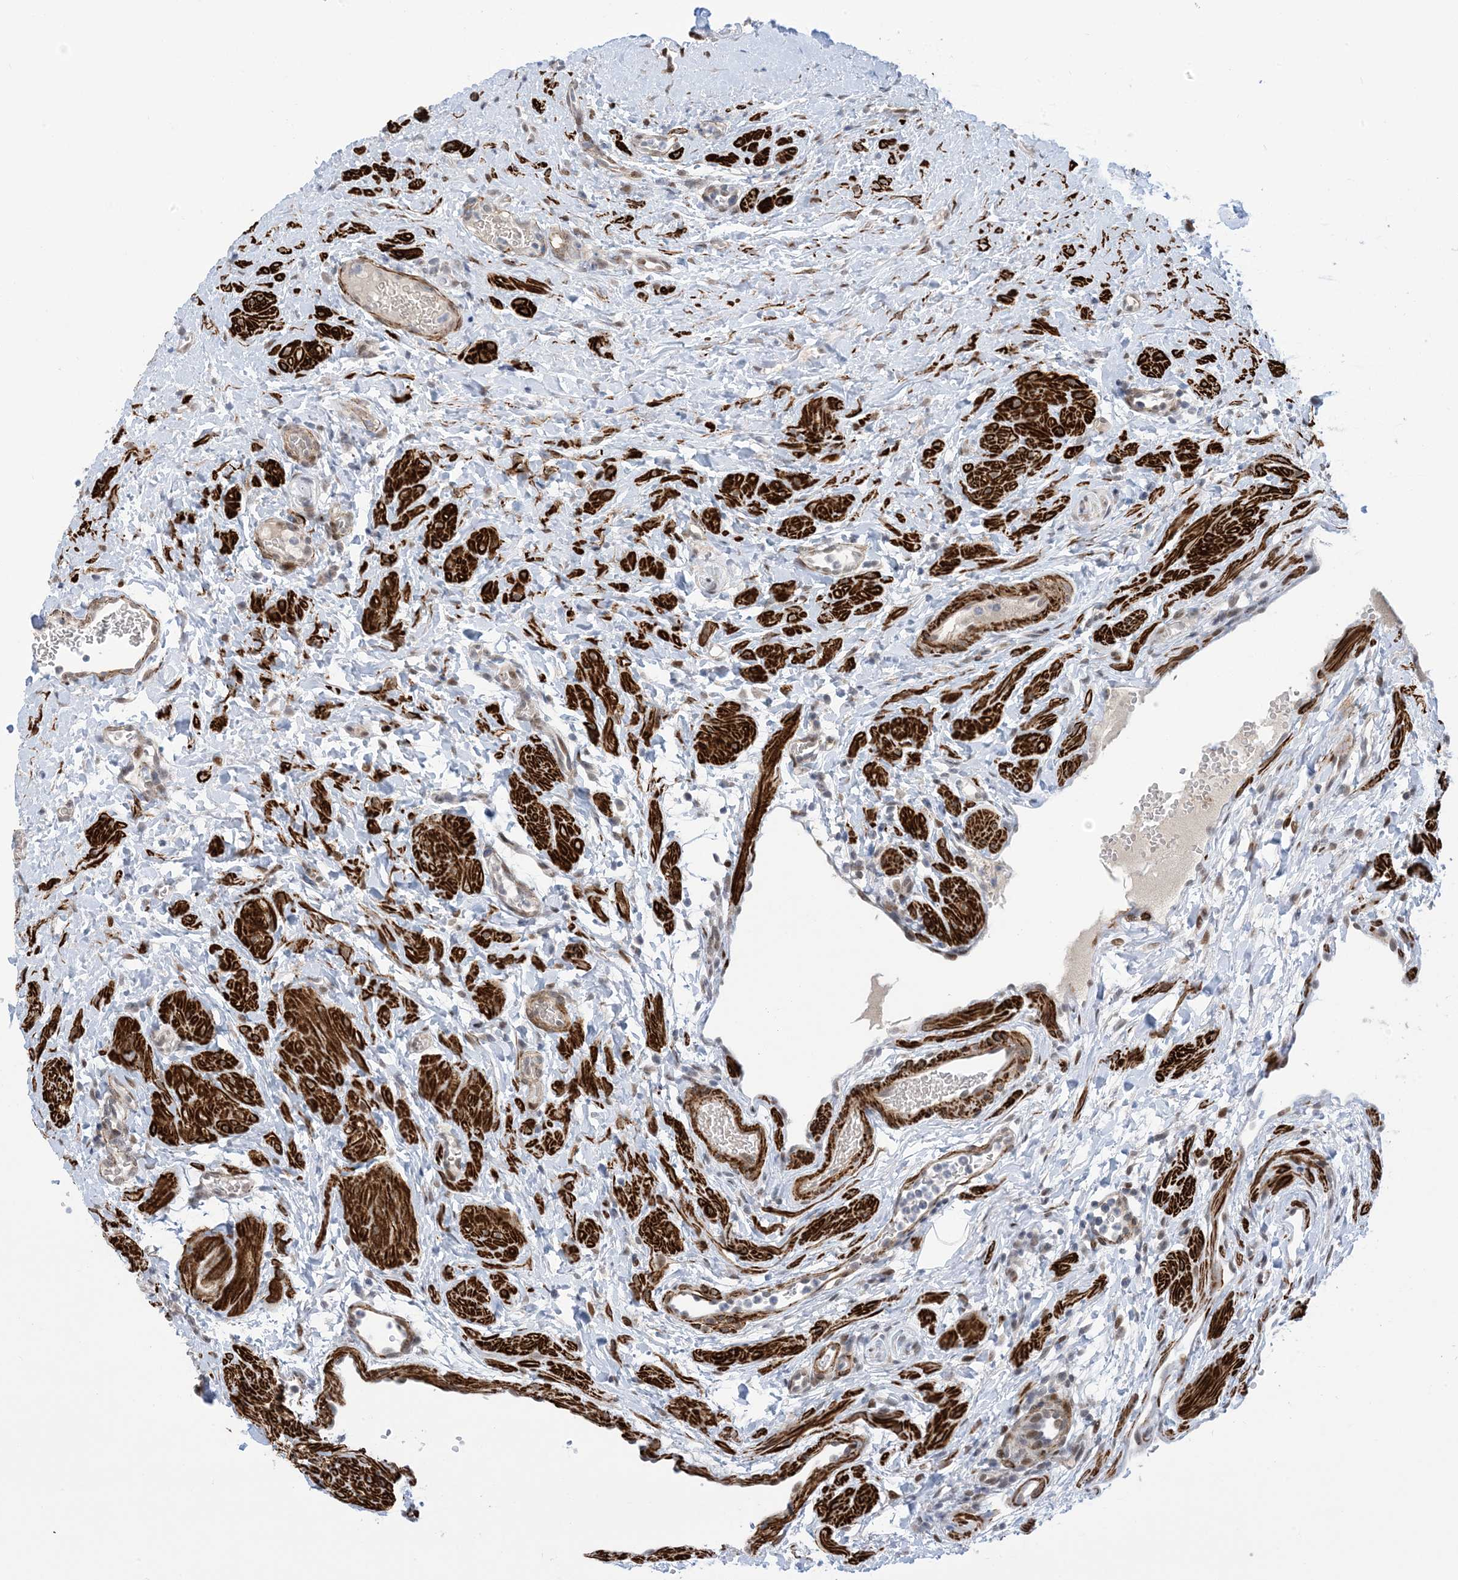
{"staining": {"intensity": "negative", "quantity": "none", "location": "none"}, "tissue": "ovary", "cell_type": "Follicle cells", "image_type": "normal", "snomed": [{"axis": "morphology", "description": "Normal tissue, NOS"}, {"axis": "morphology", "description": "Cyst, NOS"}, {"axis": "topography", "description": "Ovary"}], "caption": "IHC photomicrograph of normal ovary stained for a protein (brown), which demonstrates no expression in follicle cells. (Immunohistochemistry (ihc), brightfield microscopy, high magnification).", "gene": "ZNF8", "patient": {"sex": "female", "age": 33}}